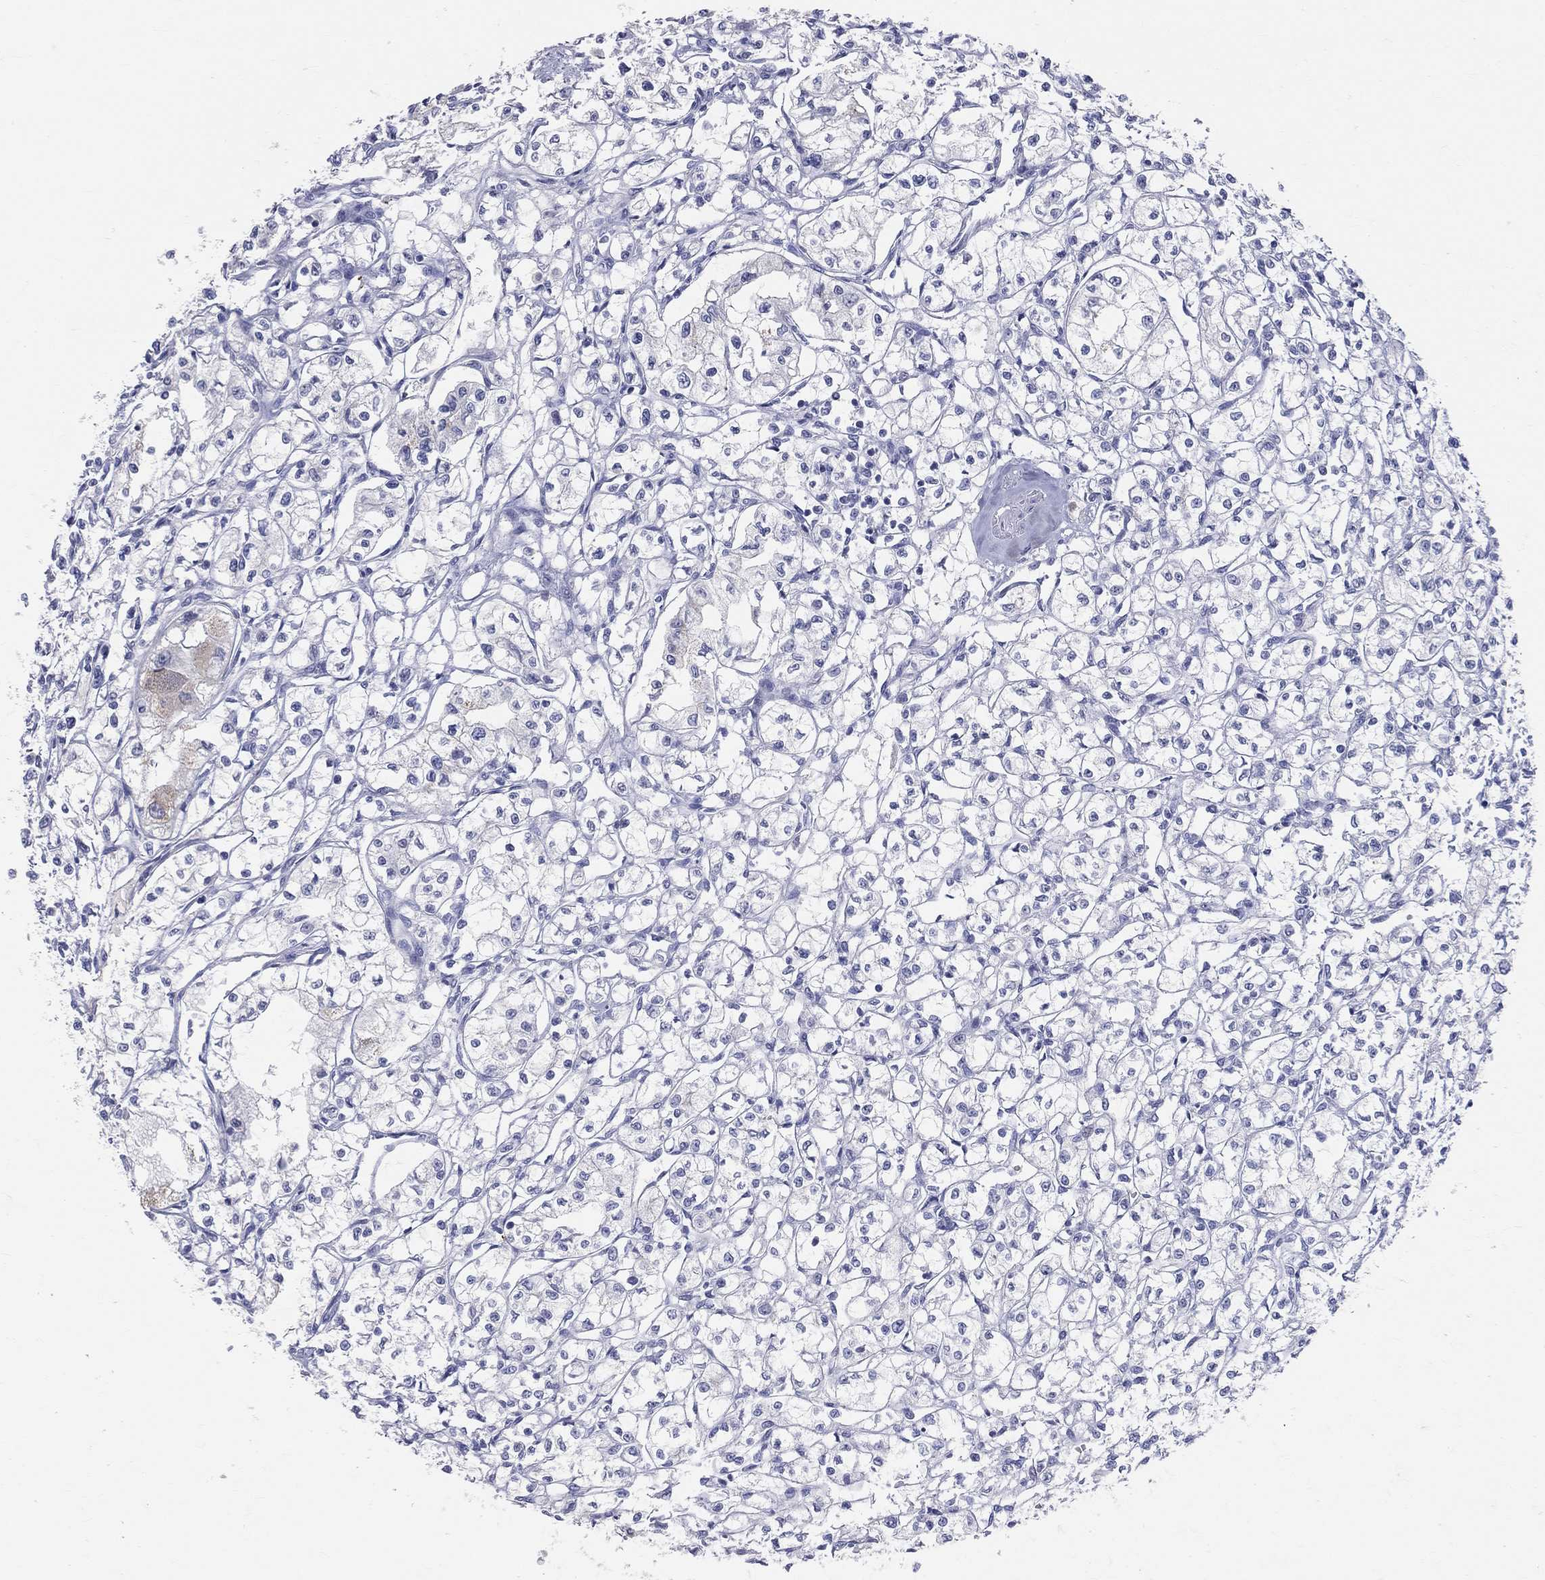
{"staining": {"intensity": "negative", "quantity": "none", "location": "none"}, "tissue": "renal cancer", "cell_type": "Tumor cells", "image_type": "cancer", "snomed": [{"axis": "morphology", "description": "Adenocarcinoma, NOS"}, {"axis": "topography", "description": "Kidney"}], "caption": "An image of adenocarcinoma (renal) stained for a protein shows no brown staining in tumor cells.", "gene": "LAT", "patient": {"sex": "male", "age": 56}}